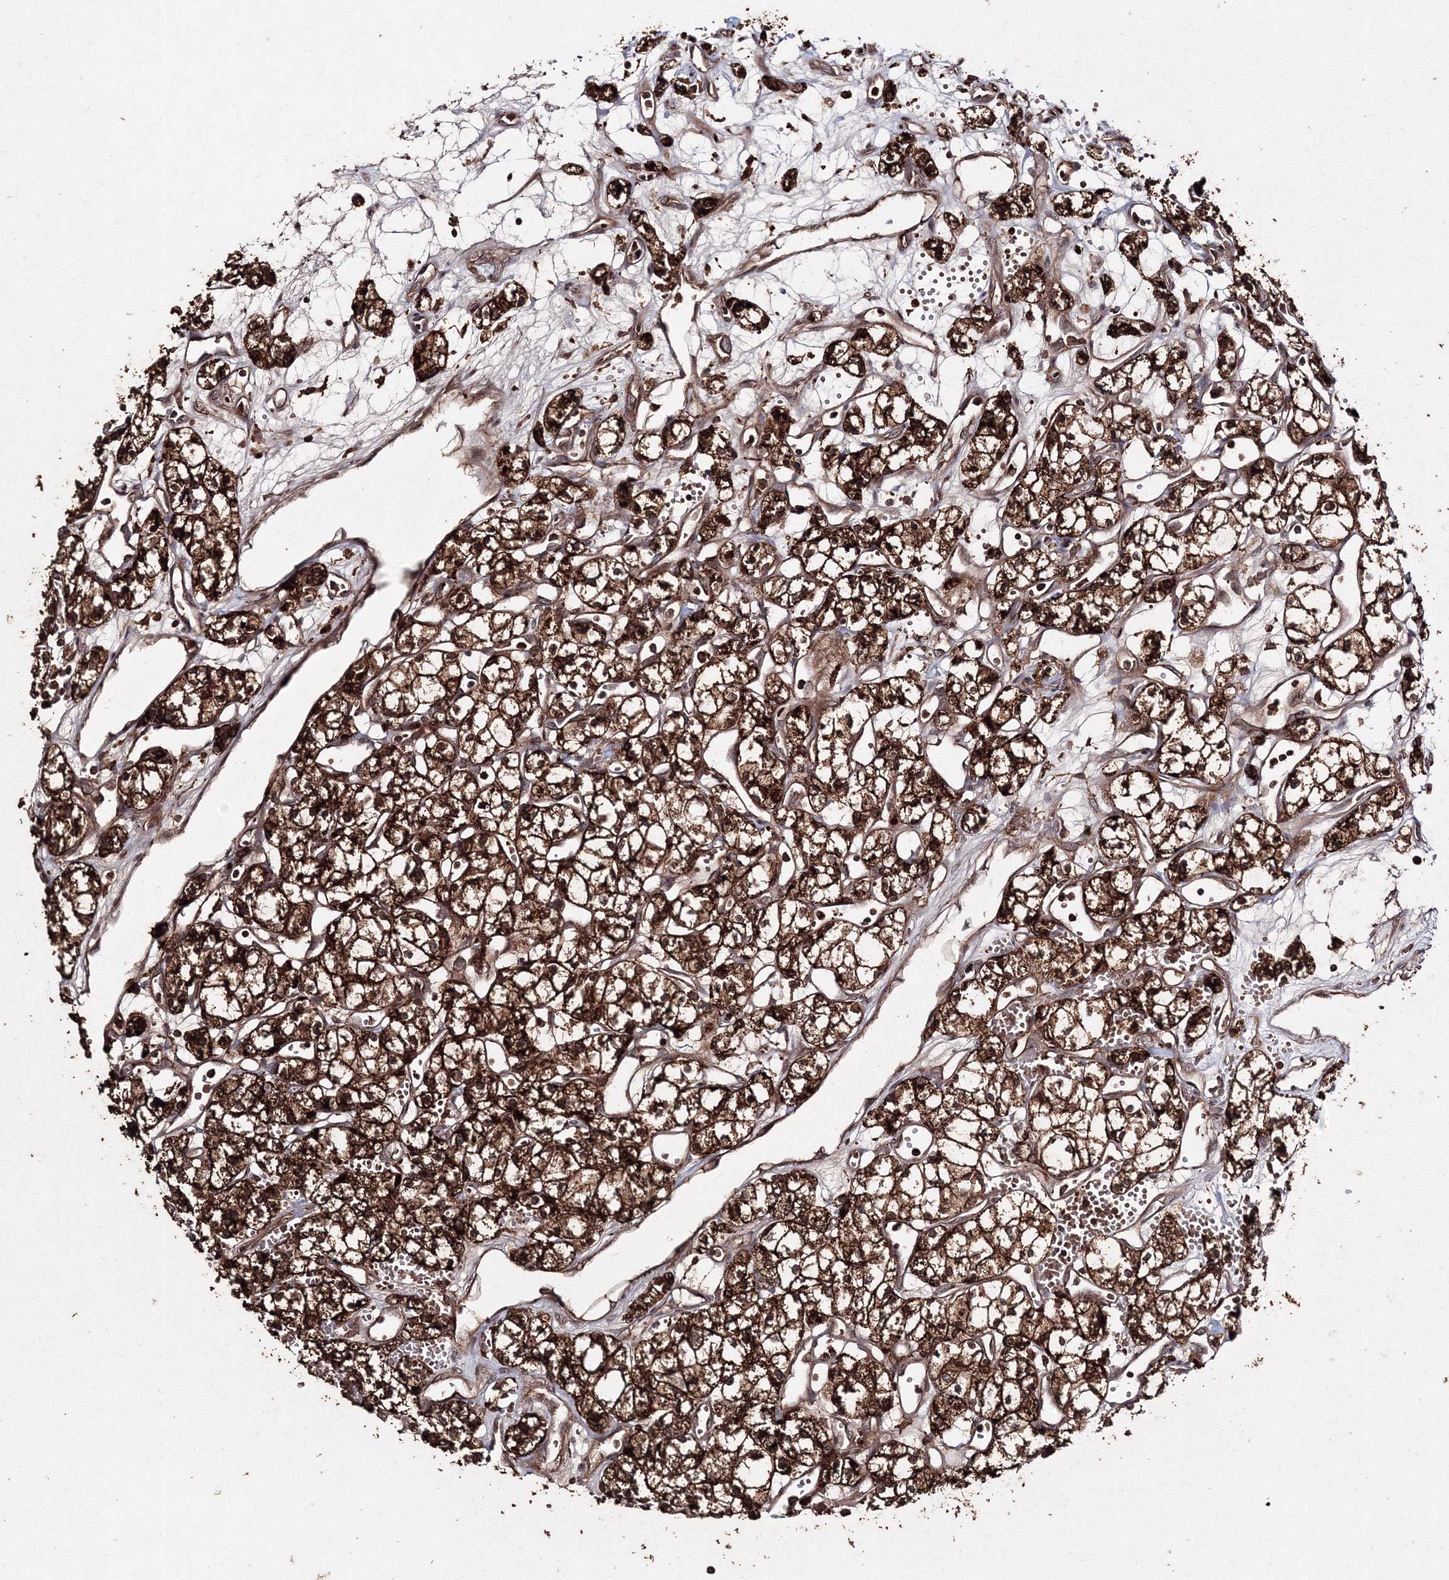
{"staining": {"intensity": "strong", "quantity": ">75%", "location": "cytoplasmic/membranous"}, "tissue": "renal cancer", "cell_type": "Tumor cells", "image_type": "cancer", "snomed": [{"axis": "morphology", "description": "Adenocarcinoma, NOS"}, {"axis": "topography", "description": "Kidney"}], "caption": "Brown immunohistochemical staining in renal adenocarcinoma shows strong cytoplasmic/membranous expression in about >75% of tumor cells.", "gene": "DDO", "patient": {"sex": "male", "age": 59}}